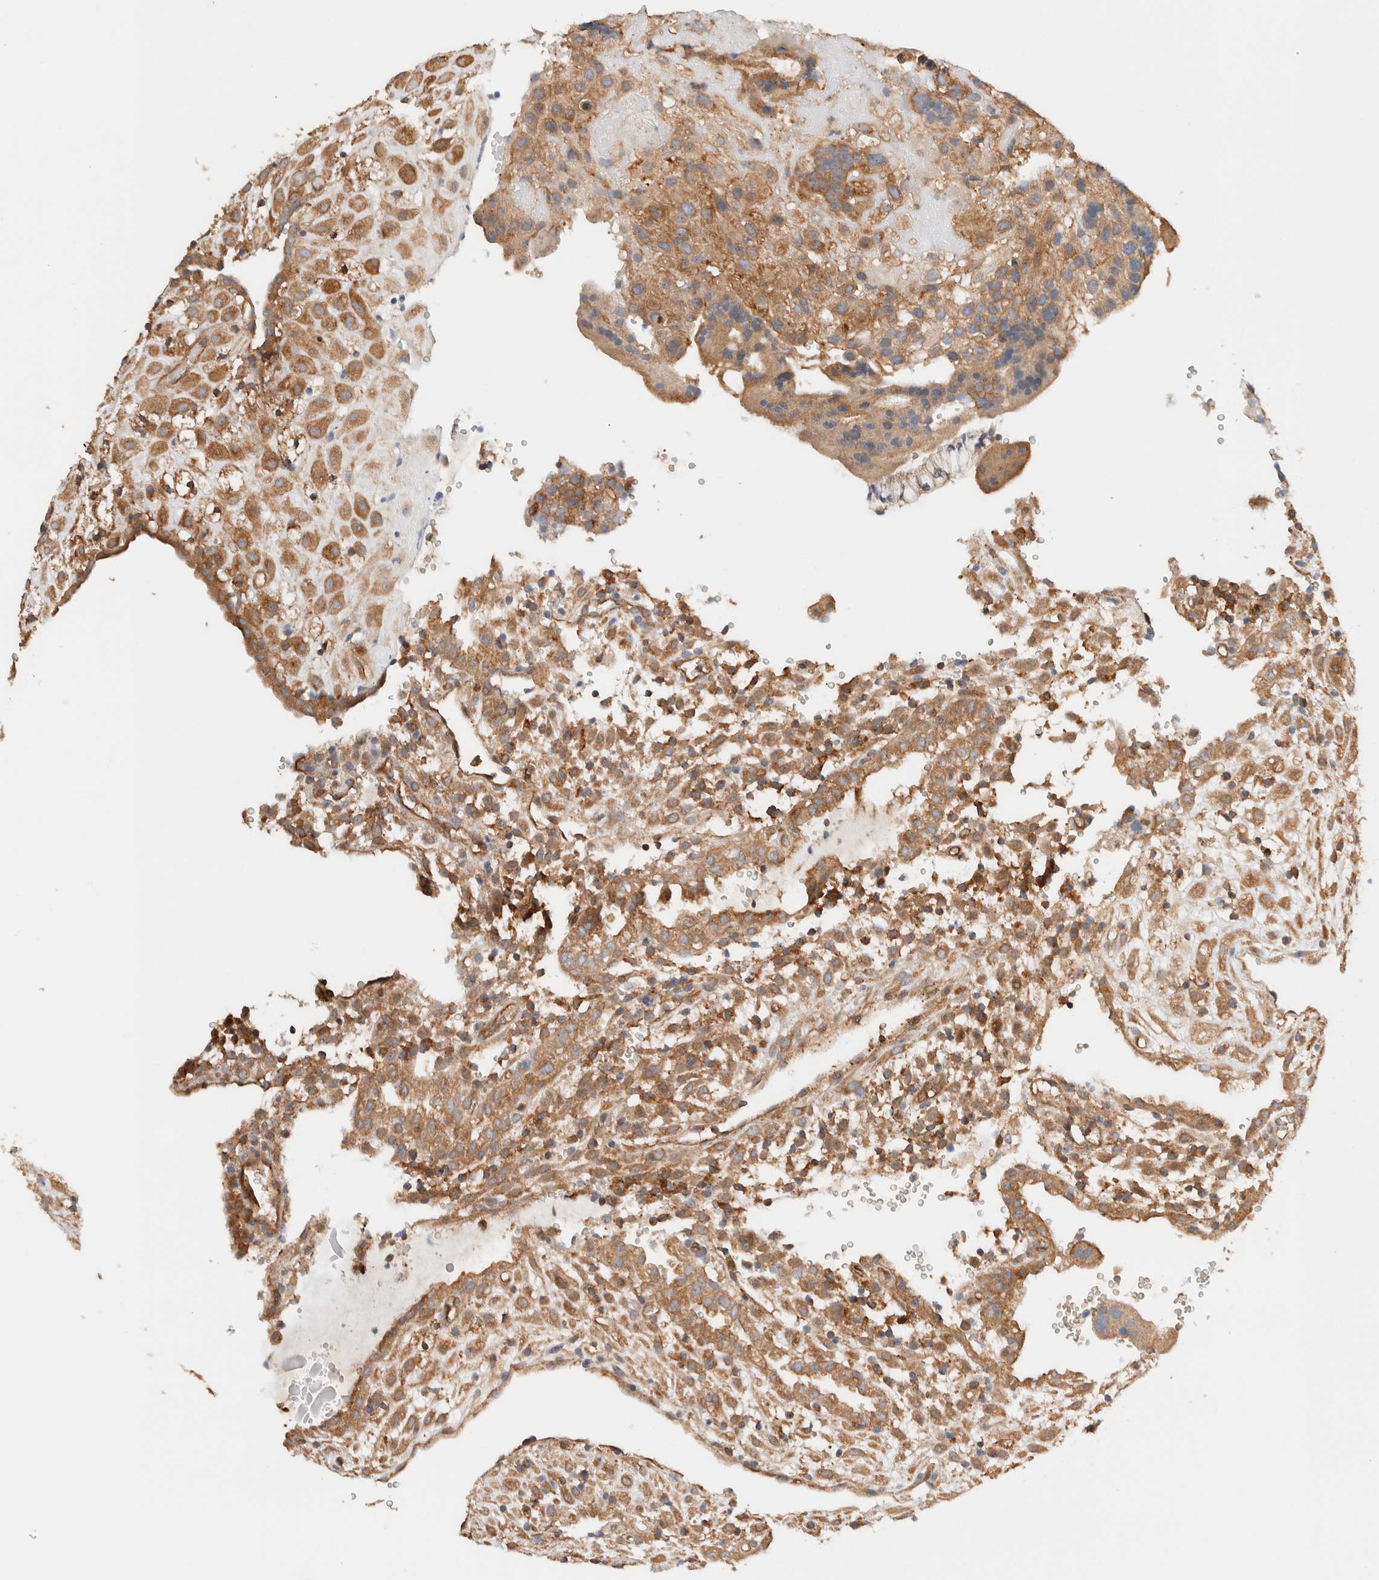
{"staining": {"intensity": "moderate", "quantity": ">75%", "location": "cytoplasmic/membranous"}, "tissue": "placenta", "cell_type": "Decidual cells", "image_type": "normal", "snomed": [{"axis": "morphology", "description": "Normal tissue, NOS"}, {"axis": "topography", "description": "Placenta"}], "caption": "The histopathology image shows a brown stain indicating the presence of a protein in the cytoplasmic/membranous of decidual cells in placenta.", "gene": "RABEP1", "patient": {"sex": "female", "age": 18}}